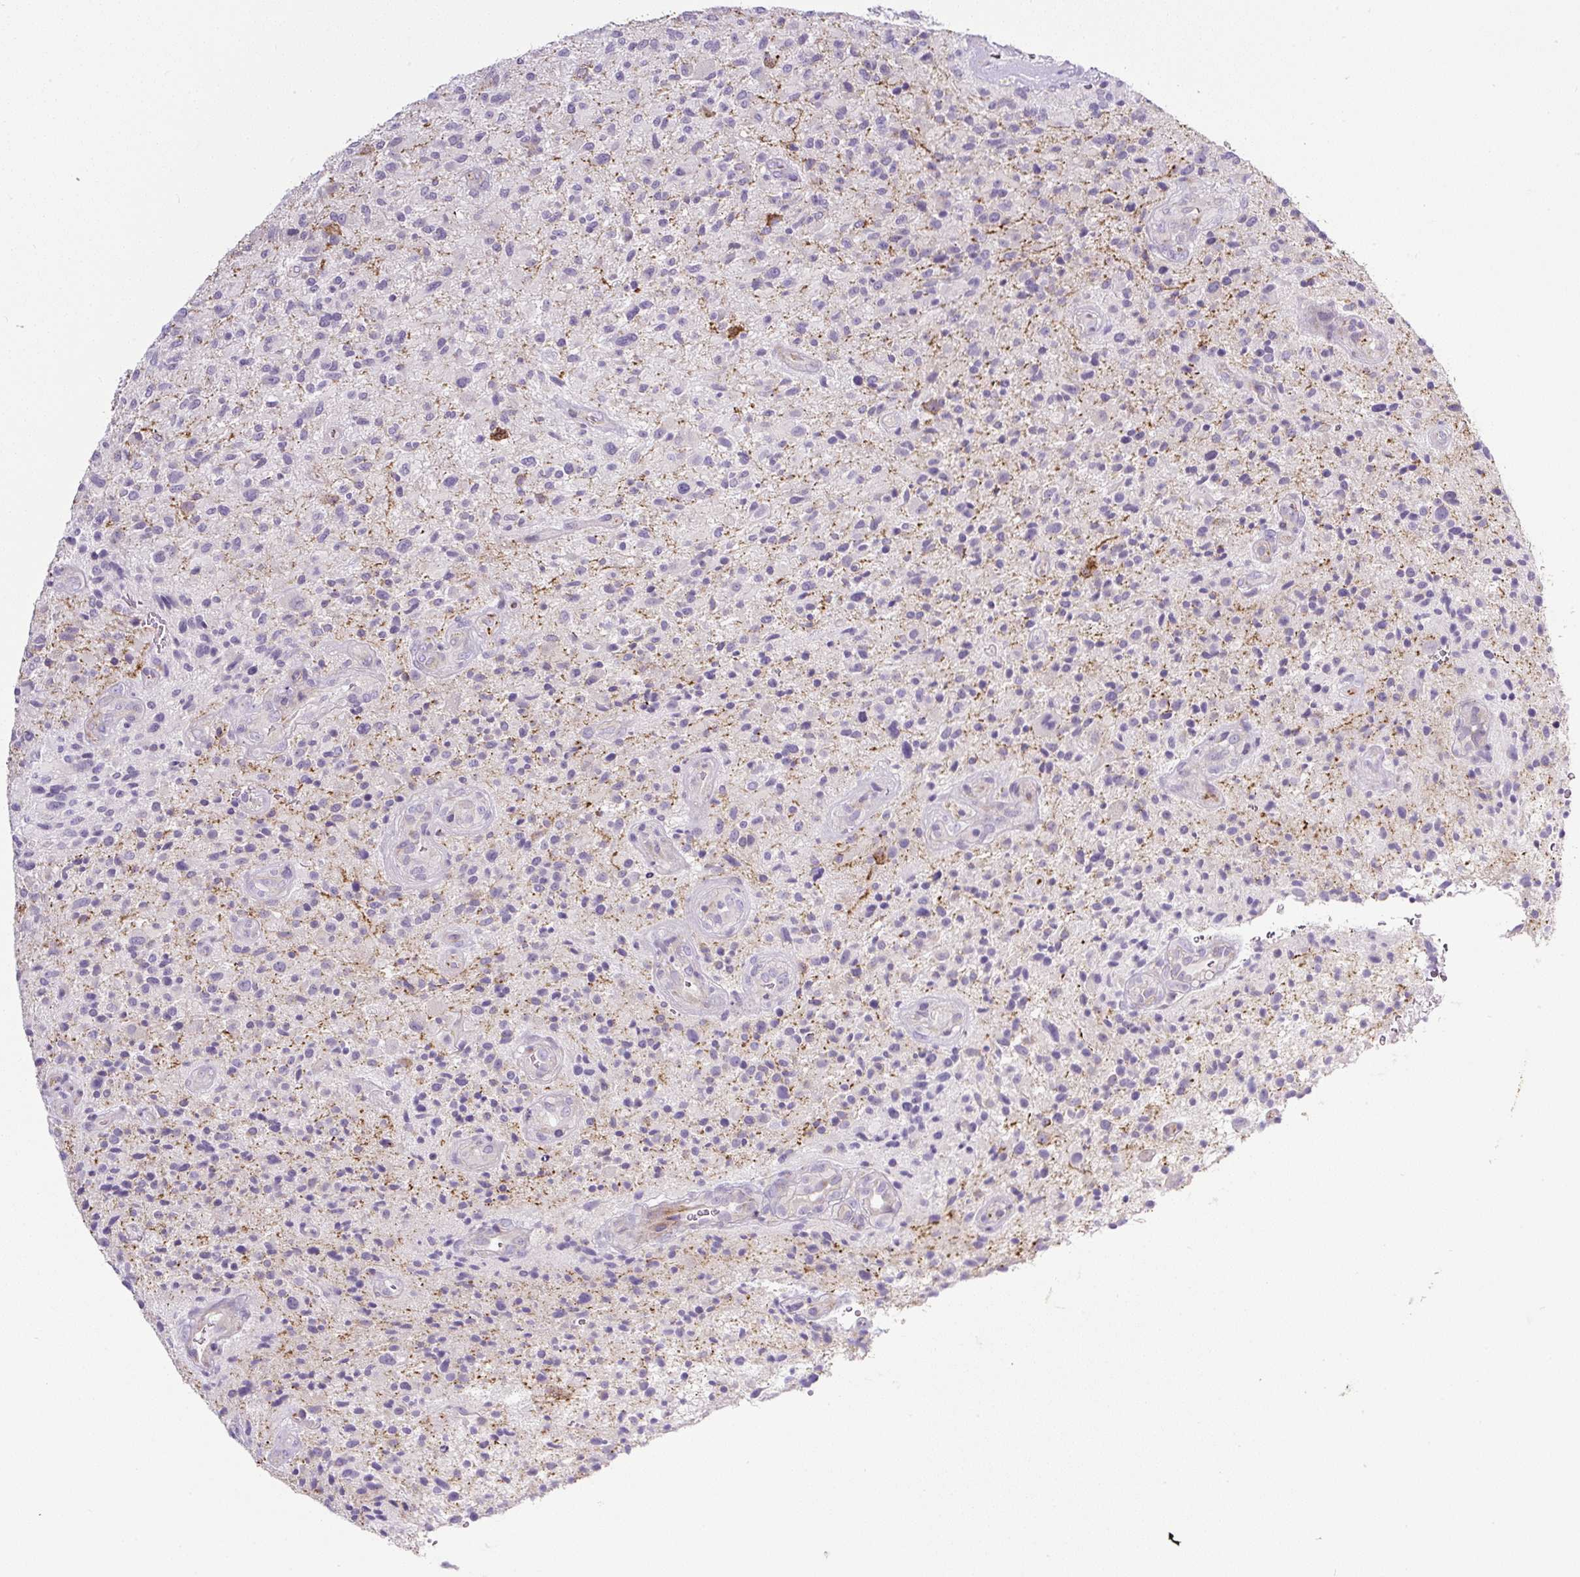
{"staining": {"intensity": "negative", "quantity": "none", "location": "none"}, "tissue": "glioma", "cell_type": "Tumor cells", "image_type": "cancer", "snomed": [{"axis": "morphology", "description": "Glioma, malignant, High grade"}, {"axis": "topography", "description": "Brain"}], "caption": "This is an immunohistochemistry photomicrograph of glioma. There is no staining in tumor cells.", "gene": "HPS4", "patient": {"sex": "male", "age": 47}}